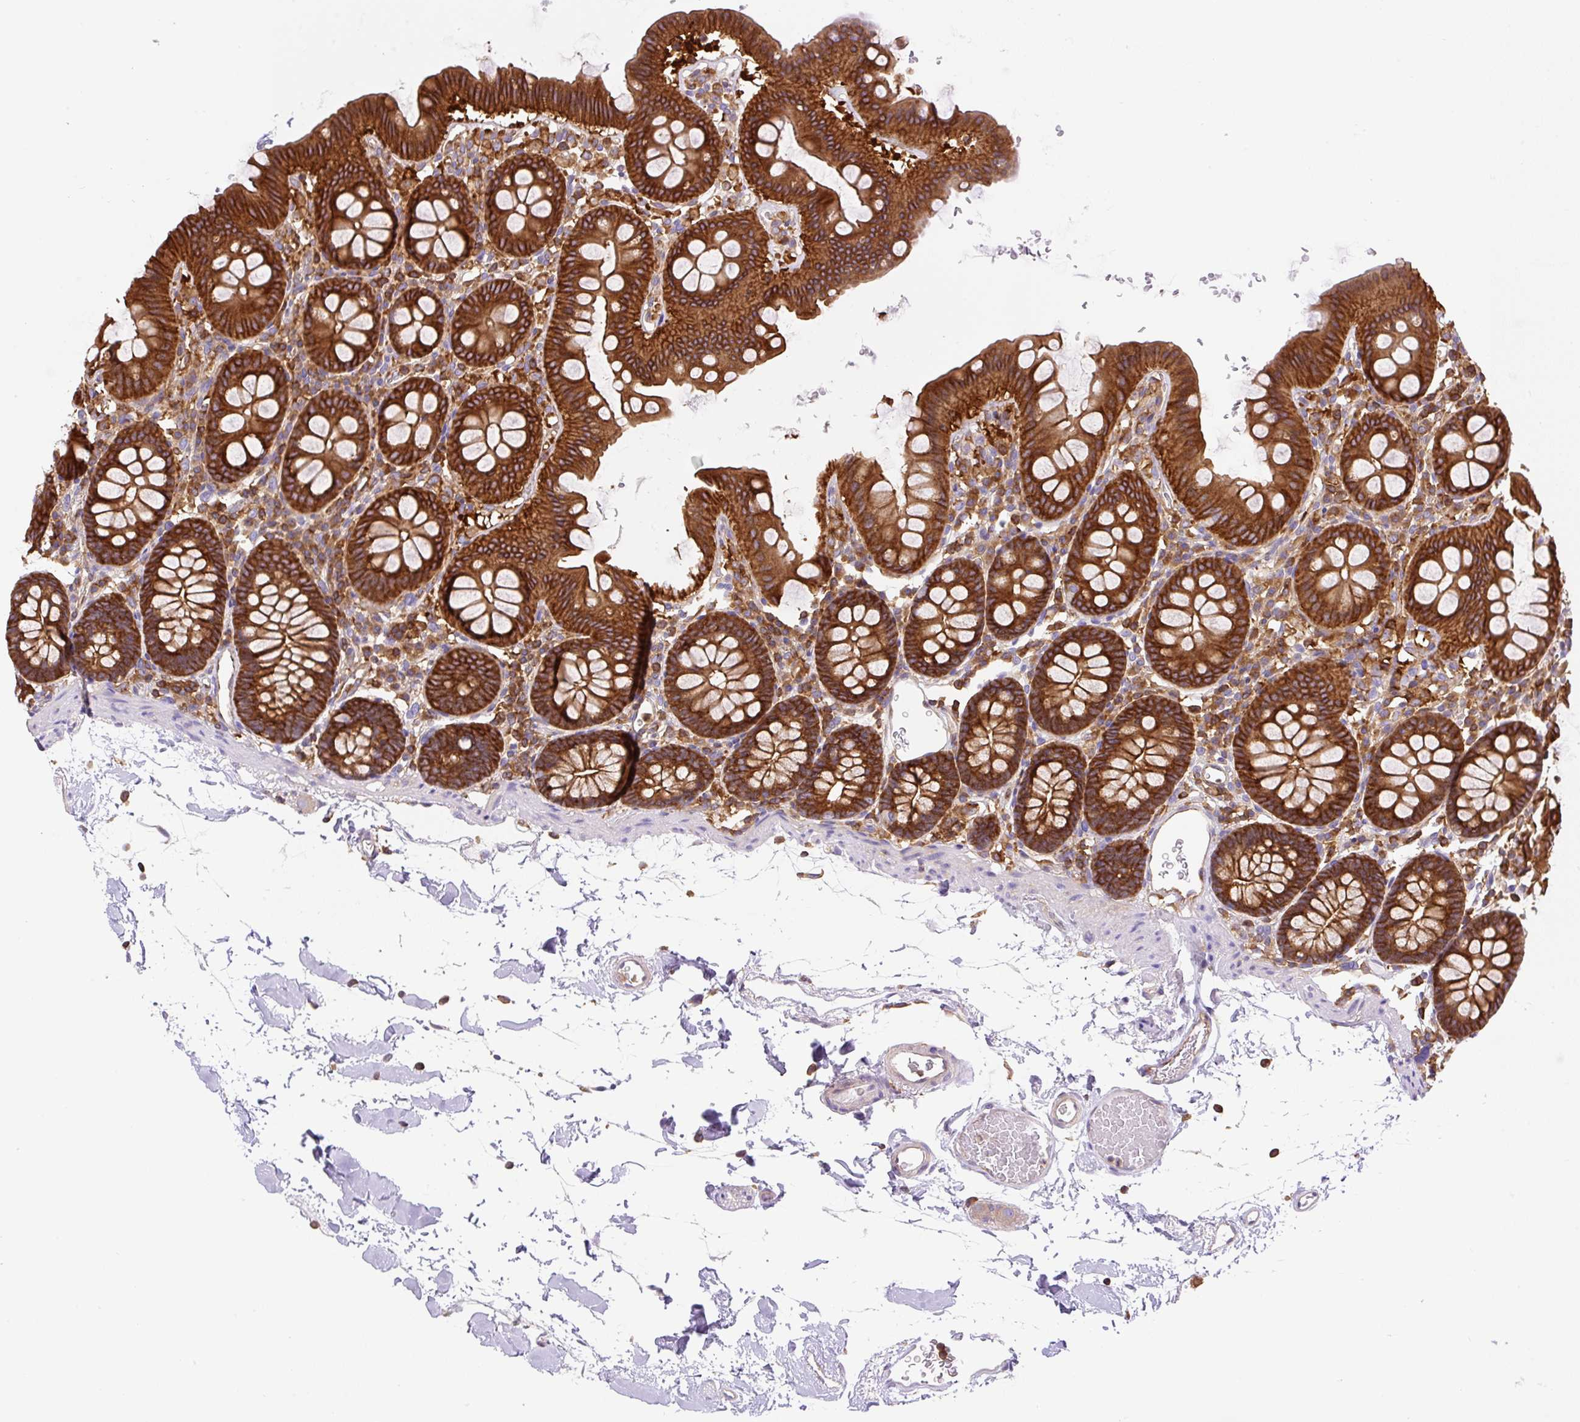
{"staining": {"intensity": "moderate", "quantity": ">75%", "location": "cytoplasmic/membranous"}, "tissue": "colon", "cell_type": "Endothelial cells", "image_type": "normal", "snomed": [{"axis": "morphology", "description": "Normal tissue, NOS"}, {"axis": "topography", "description": "Colon"}], "caption": "IHC (DAB) staining of normal human colon displays moderate cytoplasmic/membranous protein expression in about >75% of endothelial cells.", "gene": "DNM2", "patient": {"sex": "male", "age": 75}}